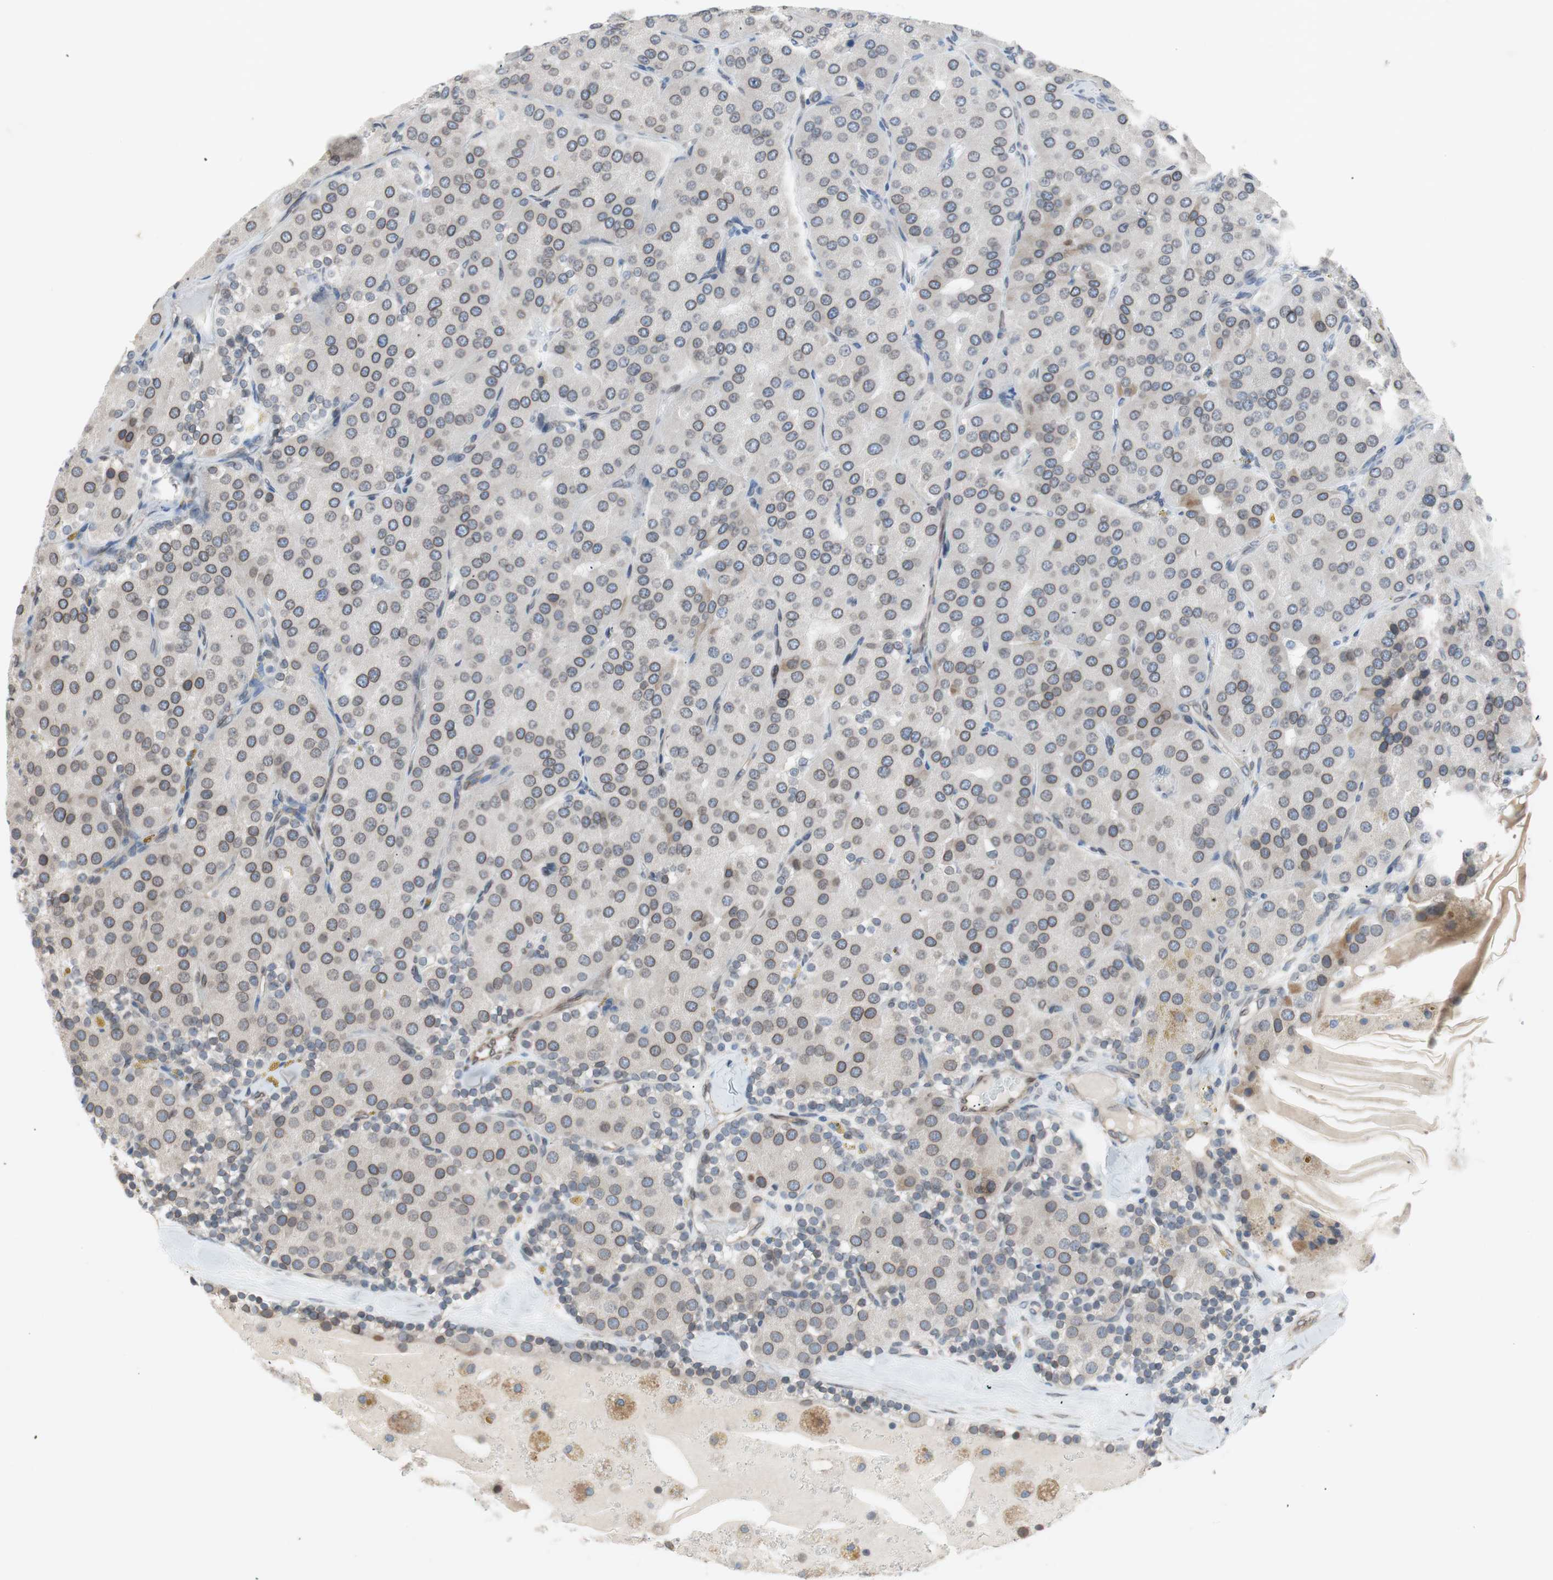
{"staining": {"intensity": "weak", "quantity": "25%-75%", "location": "cytoplasmic/membranous,nuclear"}, "tissue": "parathyroid gland", "cell_type": "Glandular cells", "image_type": "normal", "snomed": [{"axis": "morphology", "description": "Normal tissue, NOS"}, {"axis": "morphology", "description": "Adenoma, NOS"}, {"axis": "topography", "description": "Parathyroid gland"}], "caption": "DAB (3,3'-diaminobenzidine) immunohistochemical staining of normal parathyroid gland shows weak cytoplasmic/membranous,nuclear protein staining in about 25%-75% of glandular cells.", "gene": "ARNT2", "patient": {"sex": "female", "age": 86}}